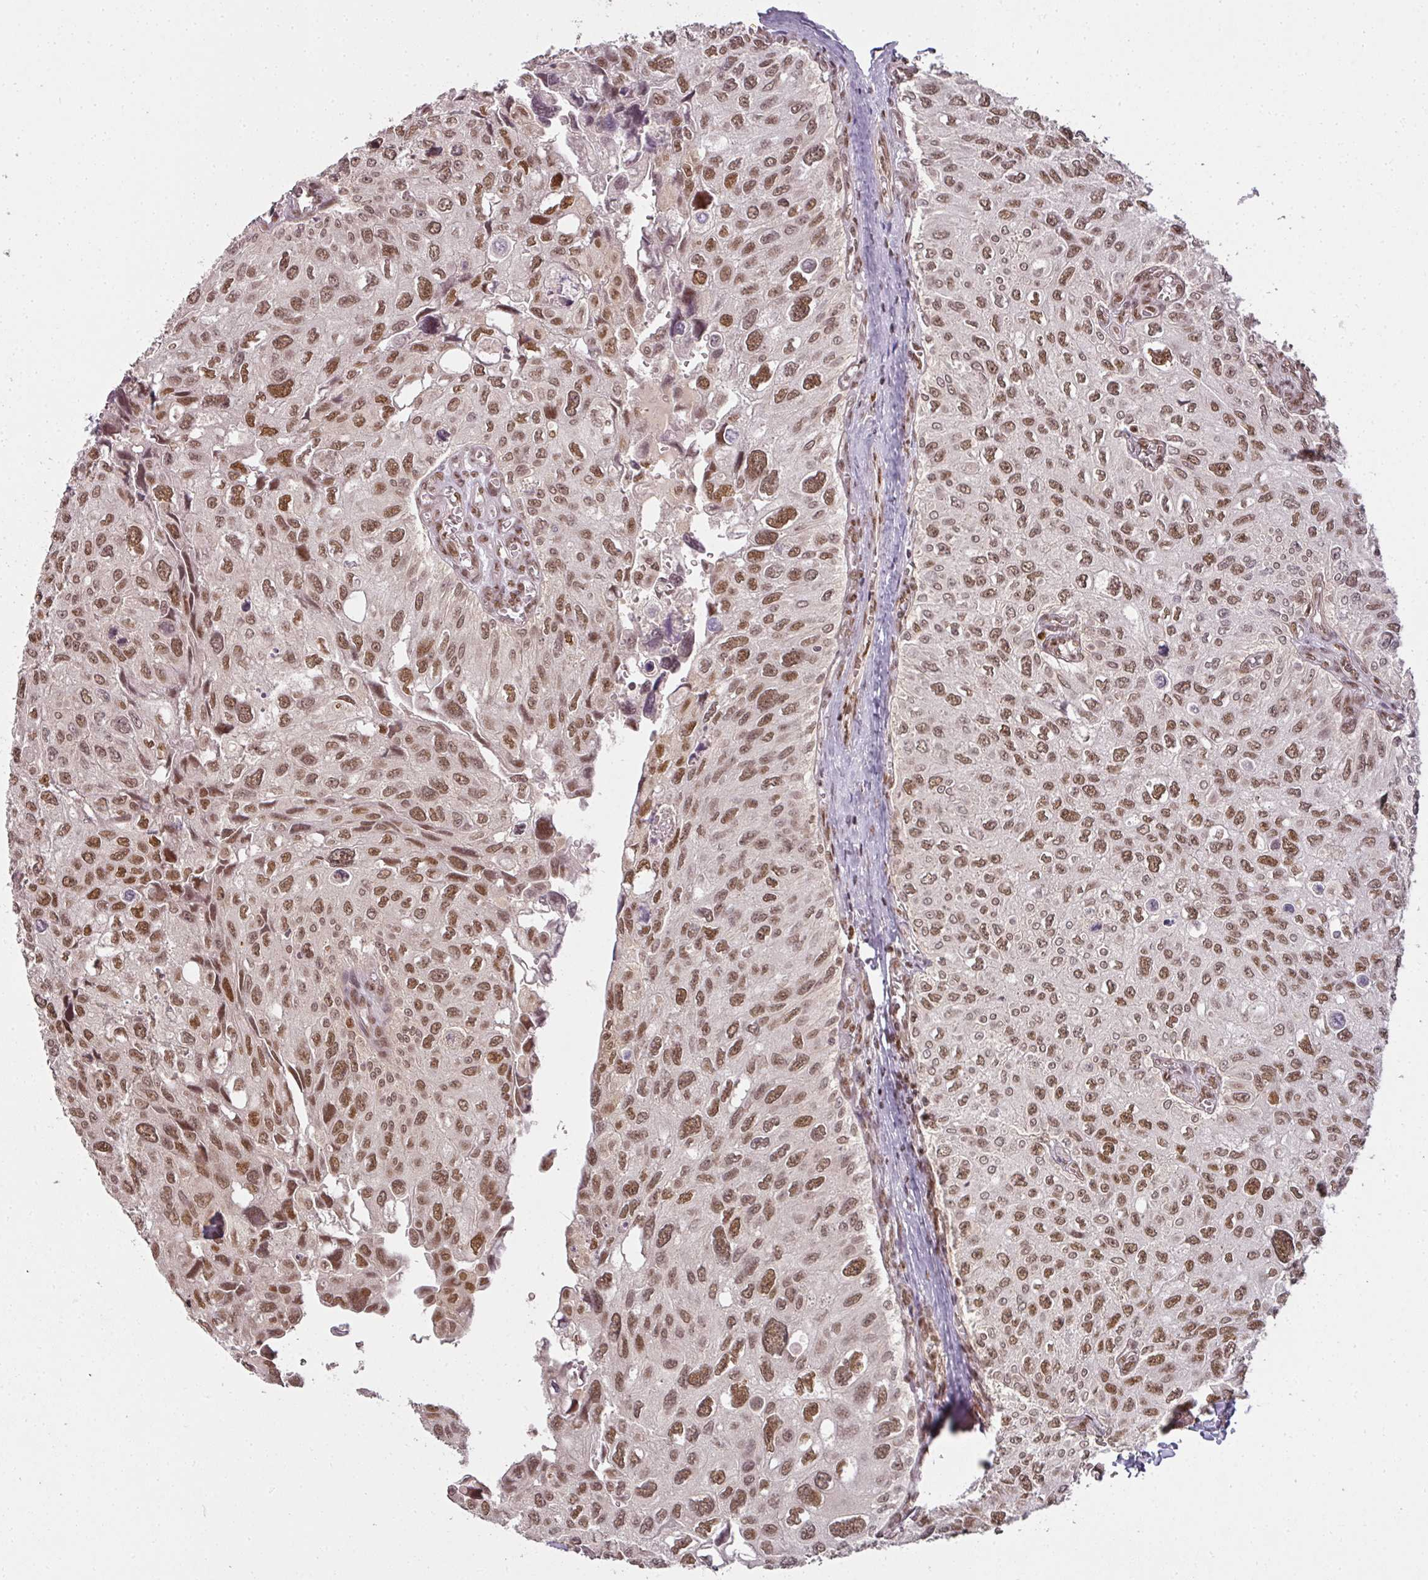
{"staining": {"intensity": "moderate", "quantity": ">75%", "location": "nuclear"}, "tissue": "urothelial cancer", "cell_type": "Tumor cells", "image_type": "cancer", "snomed": [{"axis": "morphology", "description": "Urothelial carcinoma, NOS"}, {"axis": "topography", "description": "Urinary bladder"}], "caption": "Immunohistochemistry photomicrograph of human urothelial cancer stained for a protein (brown), which reveals medium levels of moderate nuclear expression in about >75% of tumor cells.", "gene": "GPRIN2", "patient": {"sex": "male", "age": 80}}